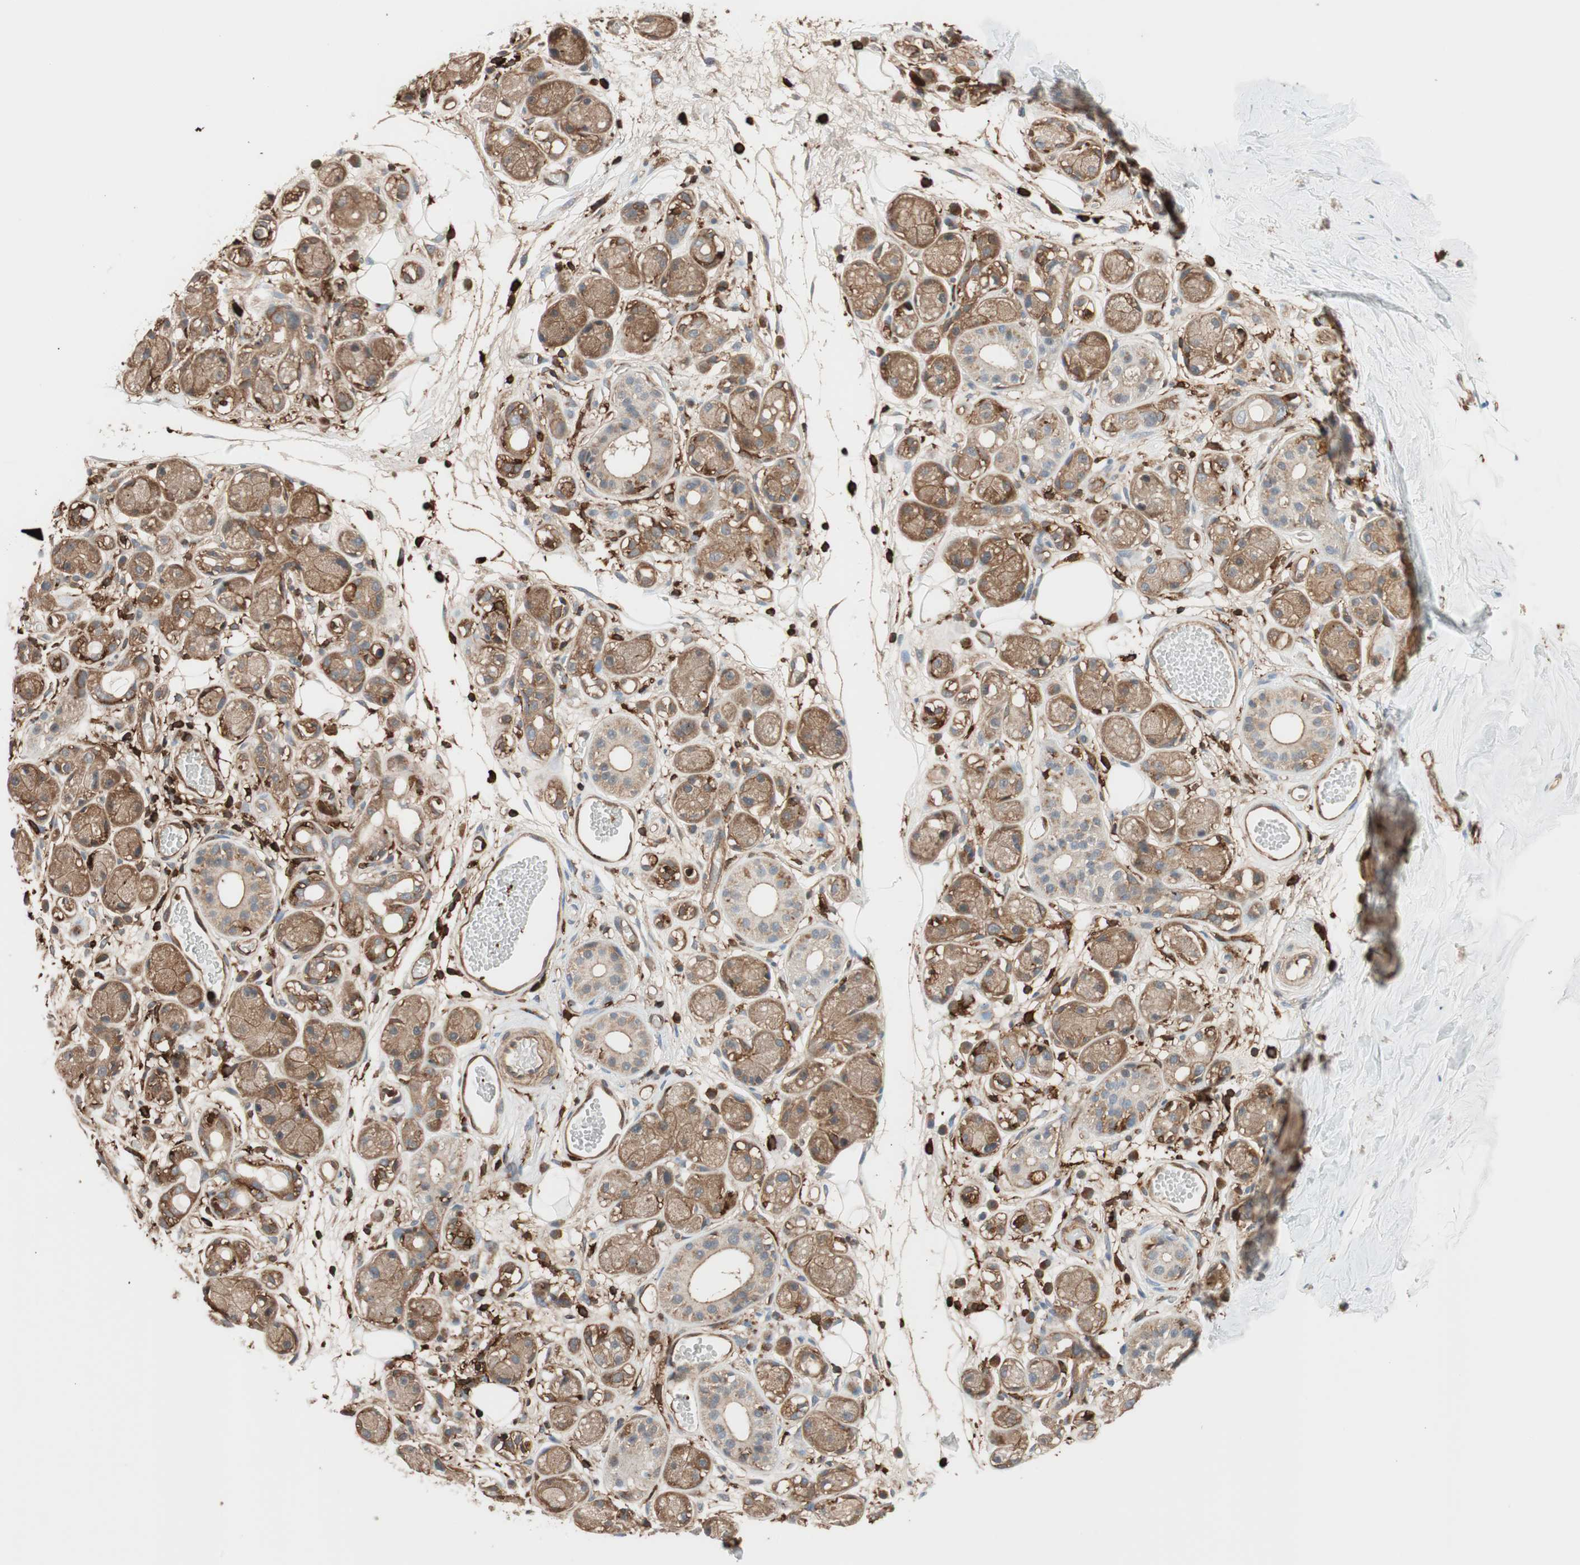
{"staining": {"intensity": "moderate", "quantity": "<25%", "location": "cytoplasmic/membranous"}, "tissue": "adipose tissue", "cell_type": "Adipocytes", "image_type": "normal", "snomed": [{"axis": "morphology", "description": "Normal tissue, NOS"}, {"axis": "morphology", "description": "Inflammation, NOS"}, {"axis": "topography", "description": "Vascular tissue"}, {"axis": "topography", "description": "Salivary gland"}], "caption": "Approximately <25% of adipocytes in normal adipose tissue demonstrate moderate cytoplasmic/membranous protein positivity as visualized by brown immunohistochemical staining.", "gene": "VASP", "patient": {"sex": "female", "age": 75}}